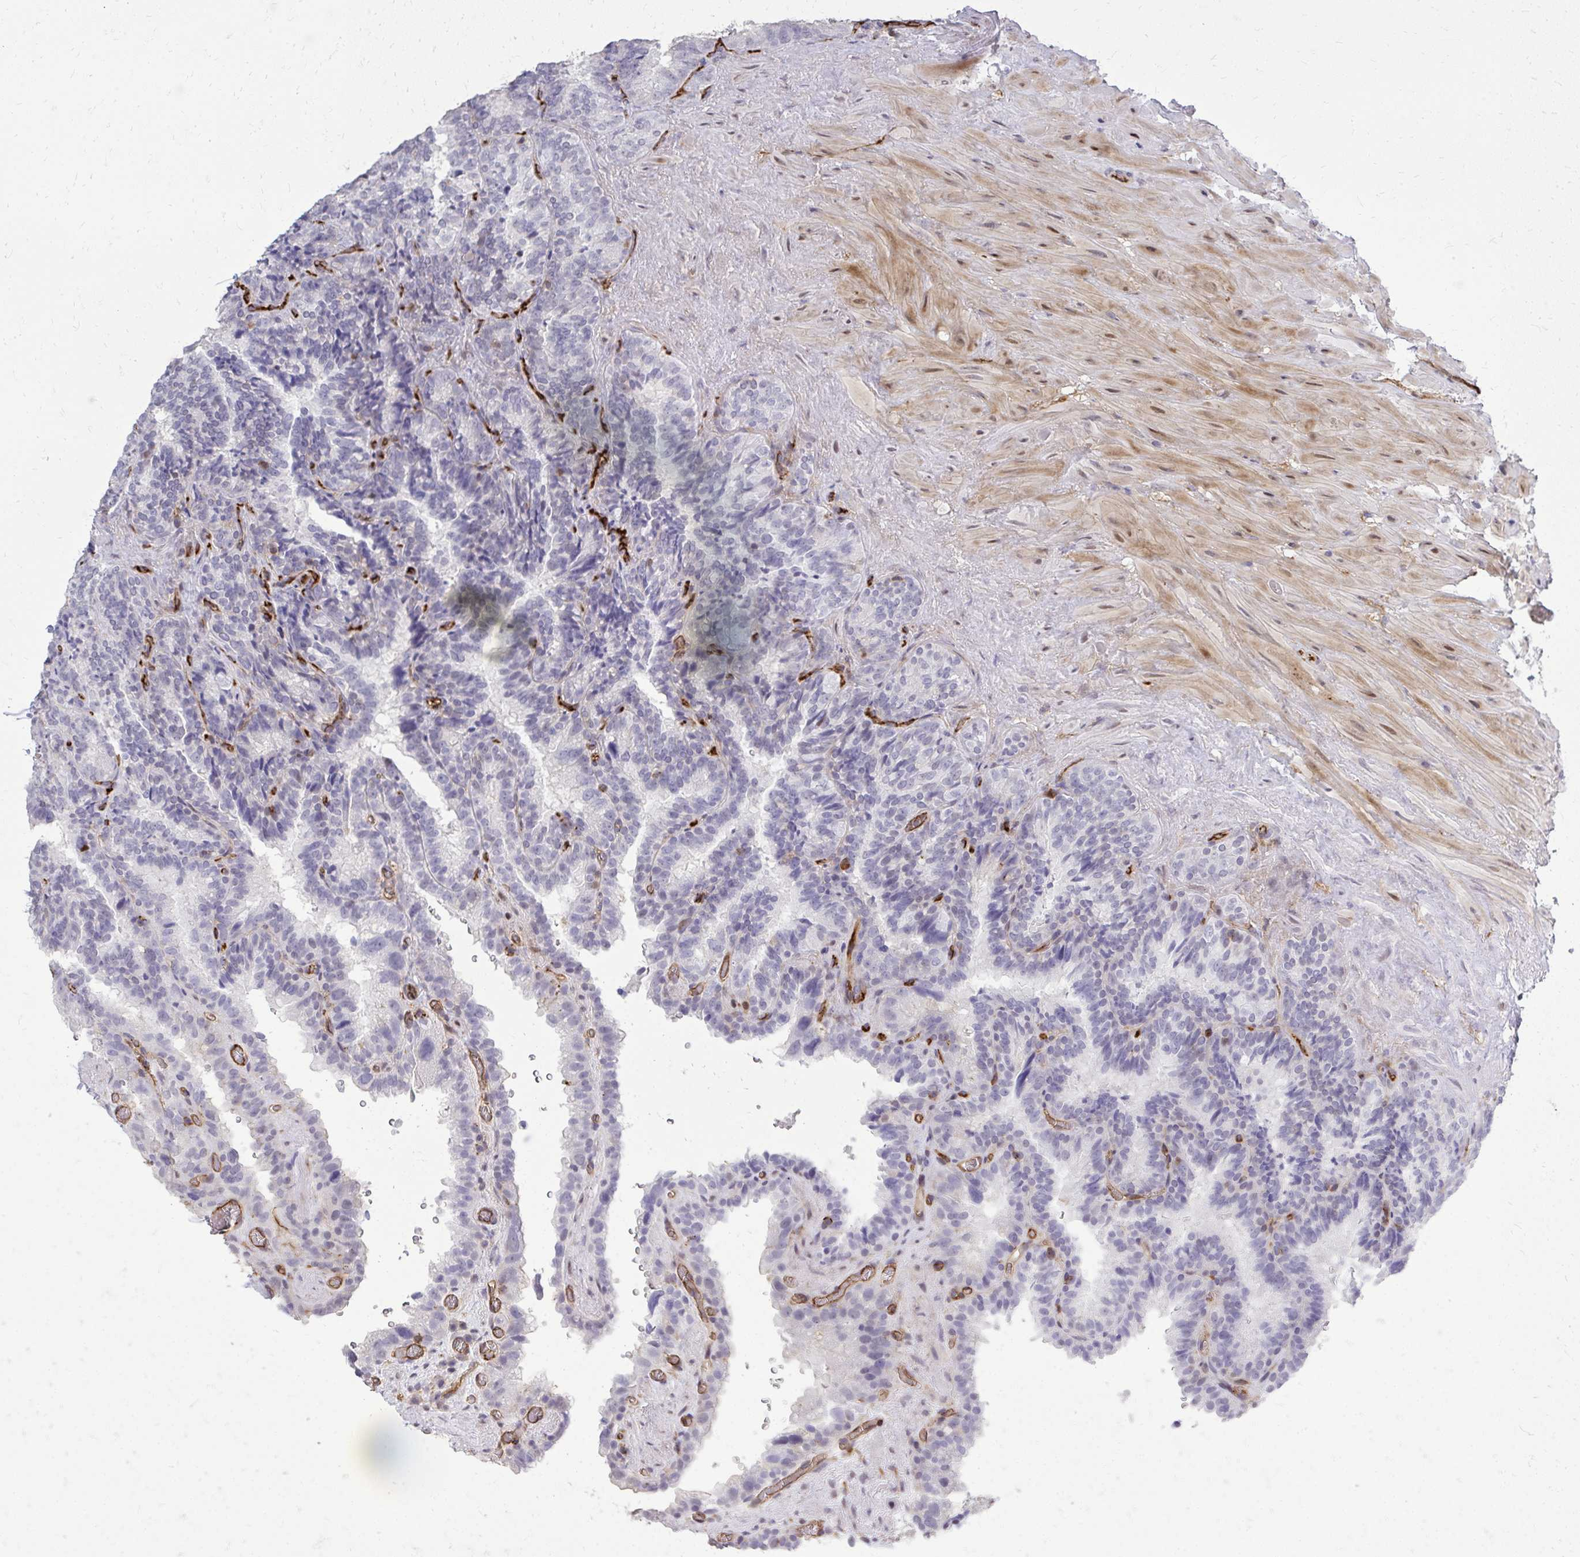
{"staining": {"intensity": "moderate", "quantity": "<25%", "location": "nuclear"}, "tissue": "seminal vesicle", "cell_type": "Glandular cells", "image_type": "normal", "snomed": [{"axis": "morphology", "description": "Normal tissue, NOS"}, {"axis": "topography", "description": "Seminal veicle"}], "caption": "Human seminal vesicle stained with a brown dye demonstrates moderate nuclear positive staining in approximately <25% of glandular cells.", "gene": "FOXN3", "patient": {"sex": "male", "age": 60}}